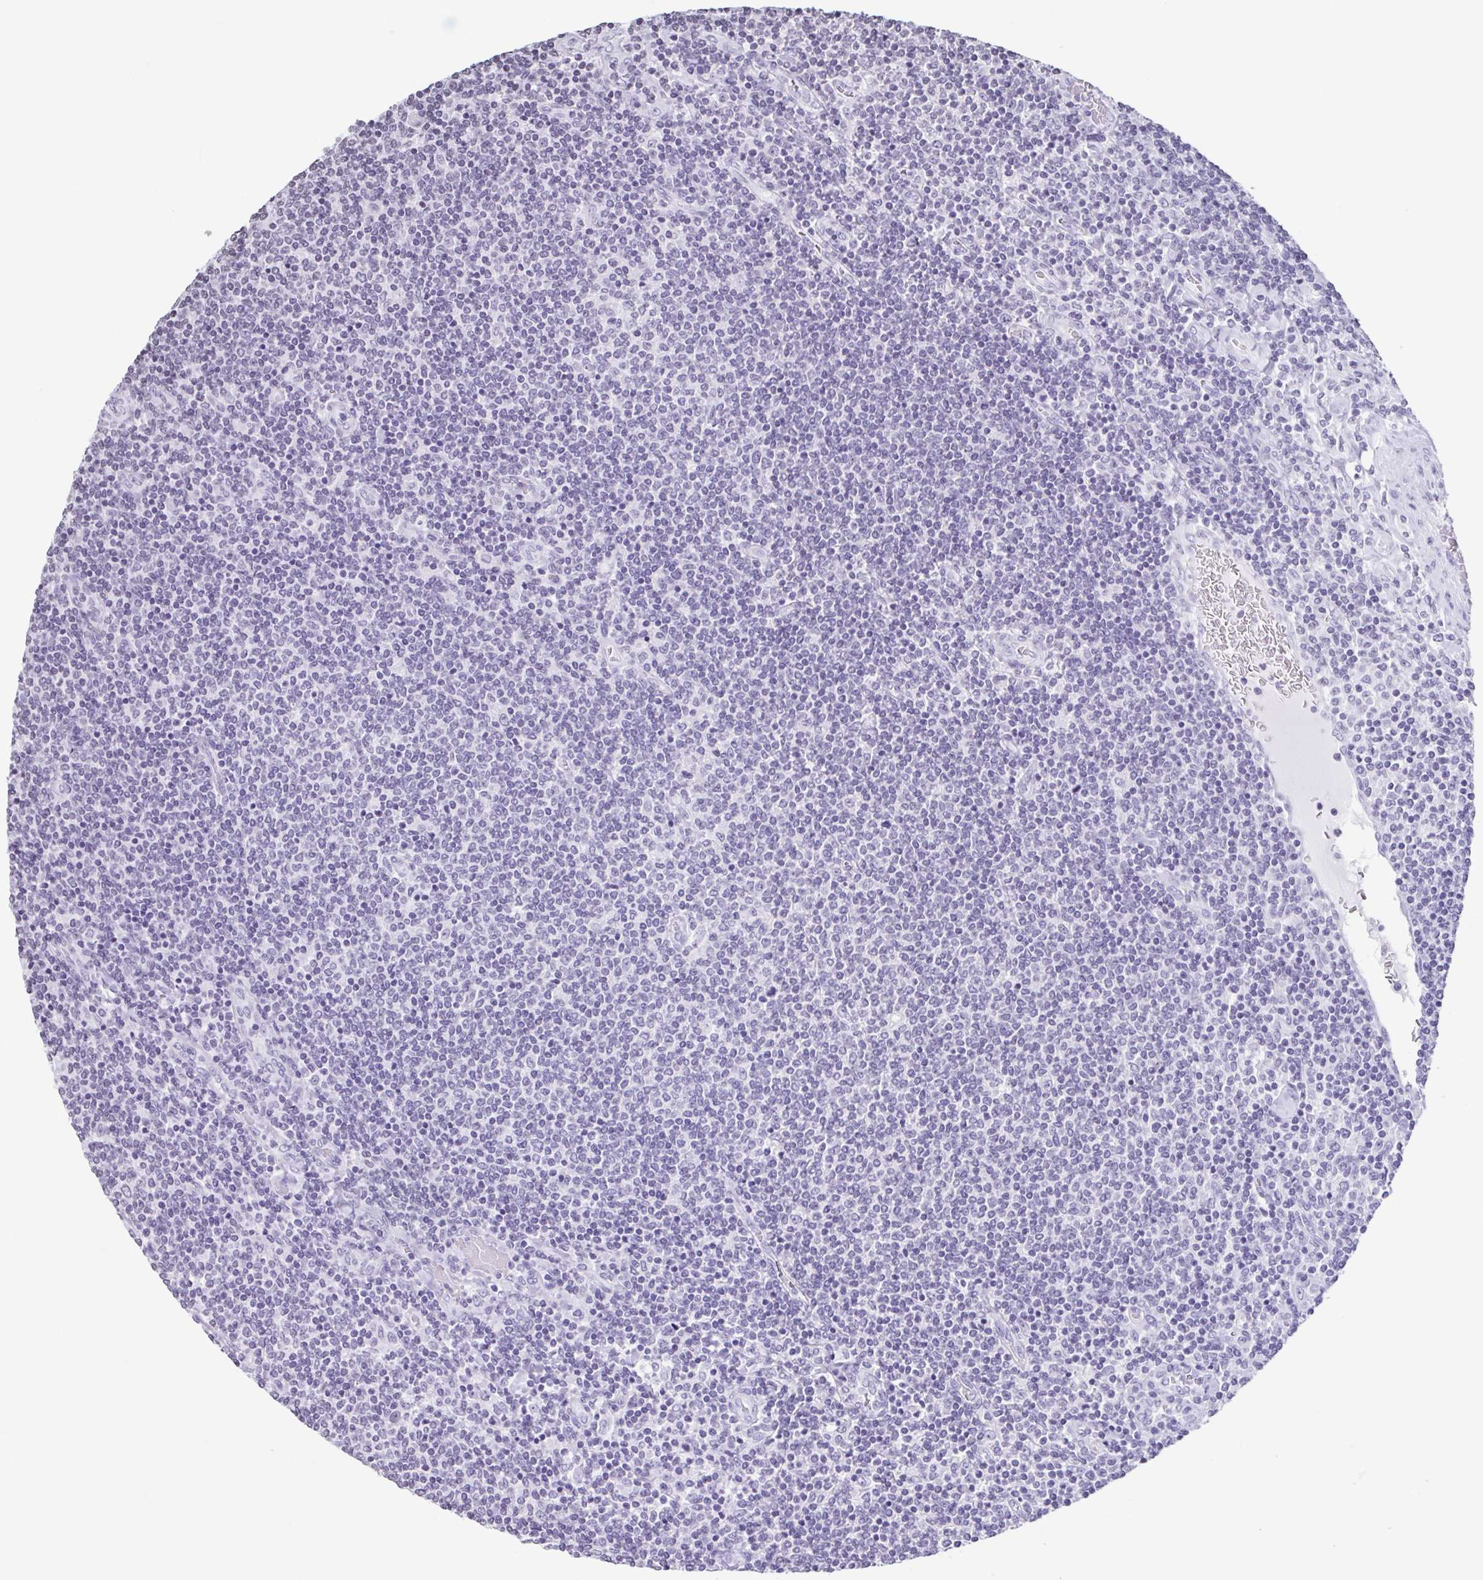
{"staining": {"intensity": "negative", "quantity": "none", "location": "none"}, "tissue": "lymphoma", "cell_type": "Tumor cells", "image_type": "cancer", "snomed": [{"axis": "morphology", "description": "Malignant lymphoma, non-Hodgkin's type, Low grade"}, {"axis": "topography", "description": "Lymph node"}], "caption": "Human lymphoma stained for a protein using immunohistochemistry reveals no expression in tumor cells.", "gene": "VCY1B", "patient": {"sex": "male", "age": 52}}